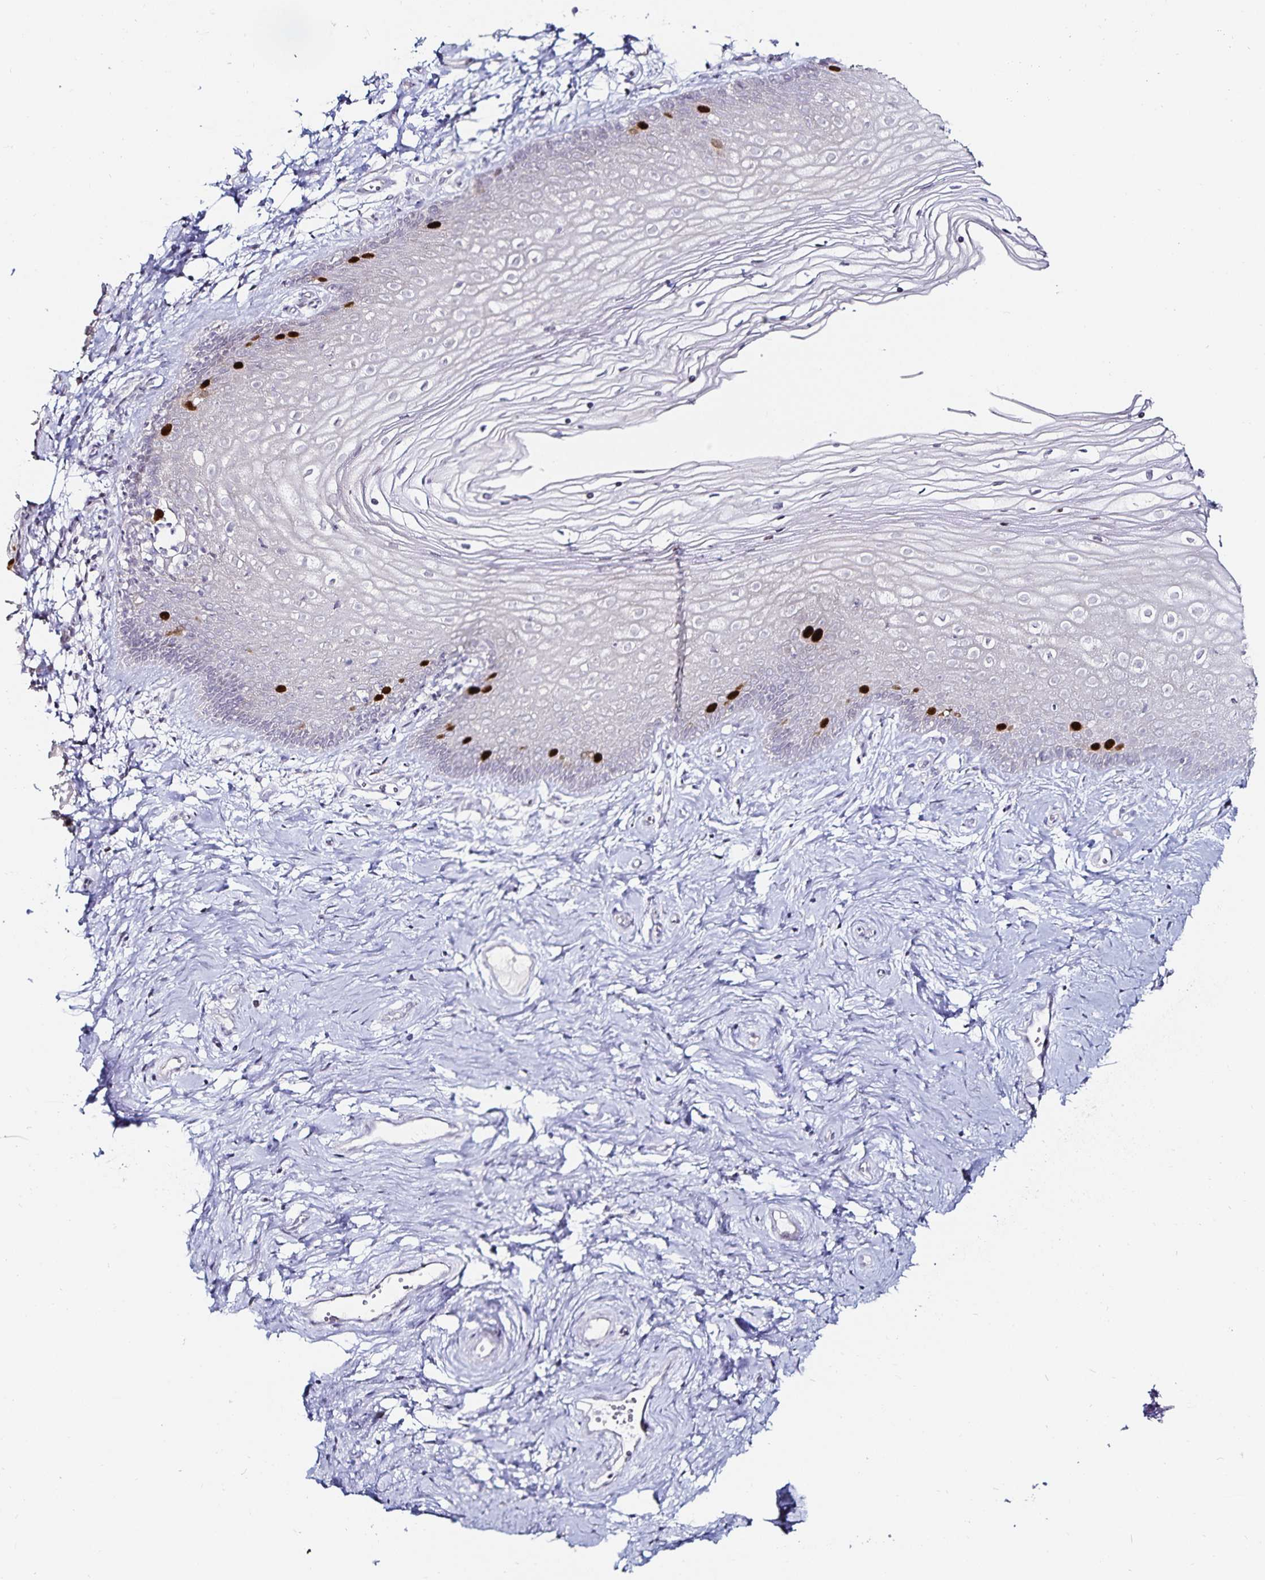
{"staining": {"intensity": "strong", "quantity": "<25%", "location": "nuclear"}, "tissue": "vagina", "cell_type": "Squamous epithelial cells", "image_type": "normal", "snomed": [{"axis": "morphology", "description": "Normal tissue, NOS"}, {"axis": "topography", "description": "Vagina"}], "caption": "Immunohistochemical staining of normal vagina demonstrates strong nuclear protein expression in approximately <25% of squamous epithelial cells. The protein is stained brown, and the nuclei are stained in blue (DAB (3,3'-diaminobenzidine) IHC with brightfield microscopy, high magnification).", "gene": "ANLN", "patient": {"sex": "female", "age": 38}}